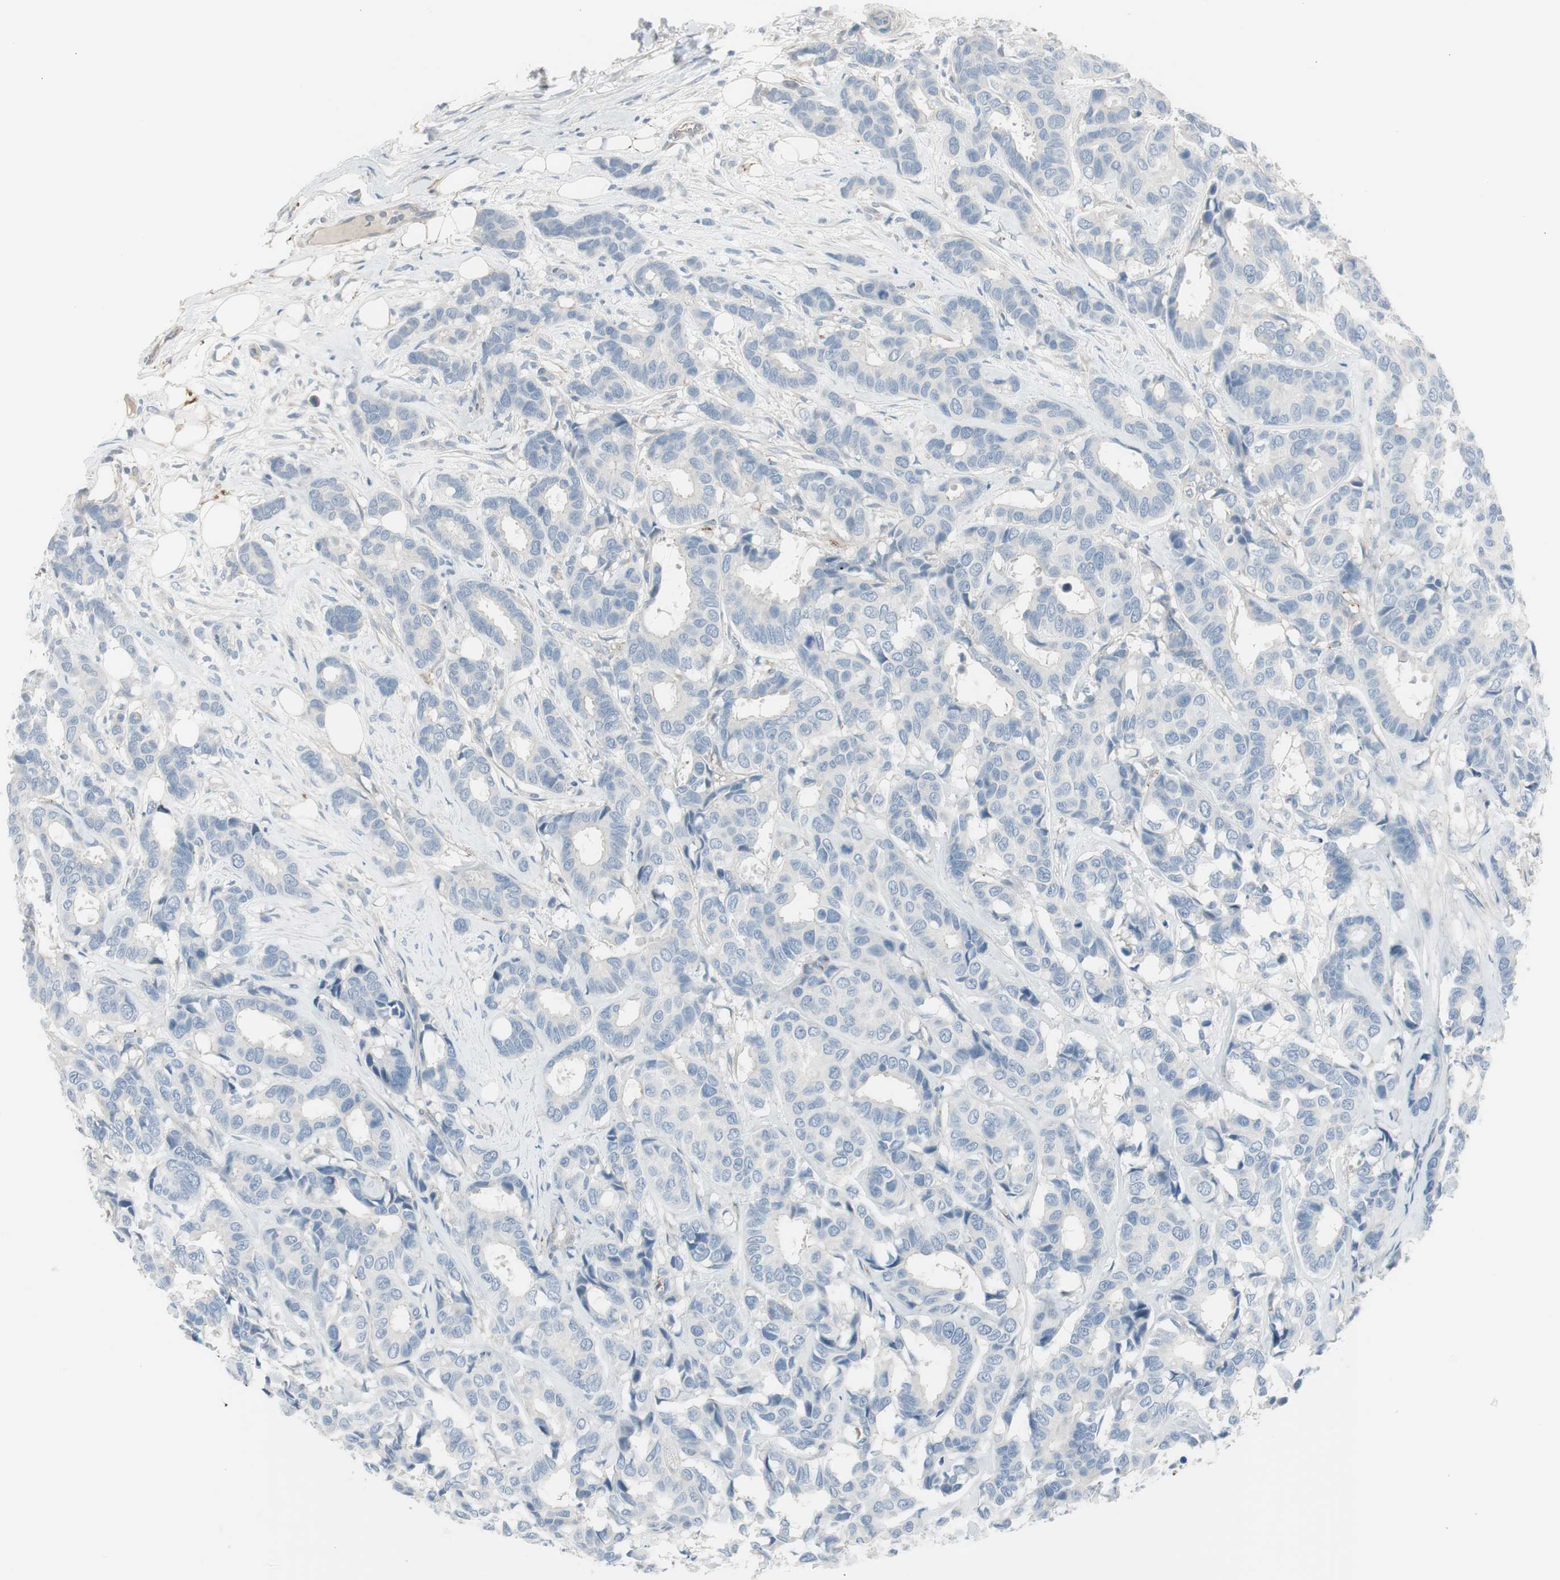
{"staining": {"intensity": "negative", "quantity": "none", "location": "none"}, "tissue": "breast cancer", "cell_type": "Tumor cells", "image_type": "cancer", "snomed": [{"axis": "morphology", "description": "Duct carcinoma"}, {"axis": "topography", "description": "Breast"}], "caption": "Breast infiltrating ductal carcinoma stained for a protein using immunohistochemistry displays no staining tumor cells.", "gene": "CACNA2D1", "patient": {"sex": "female", "age": 87}}